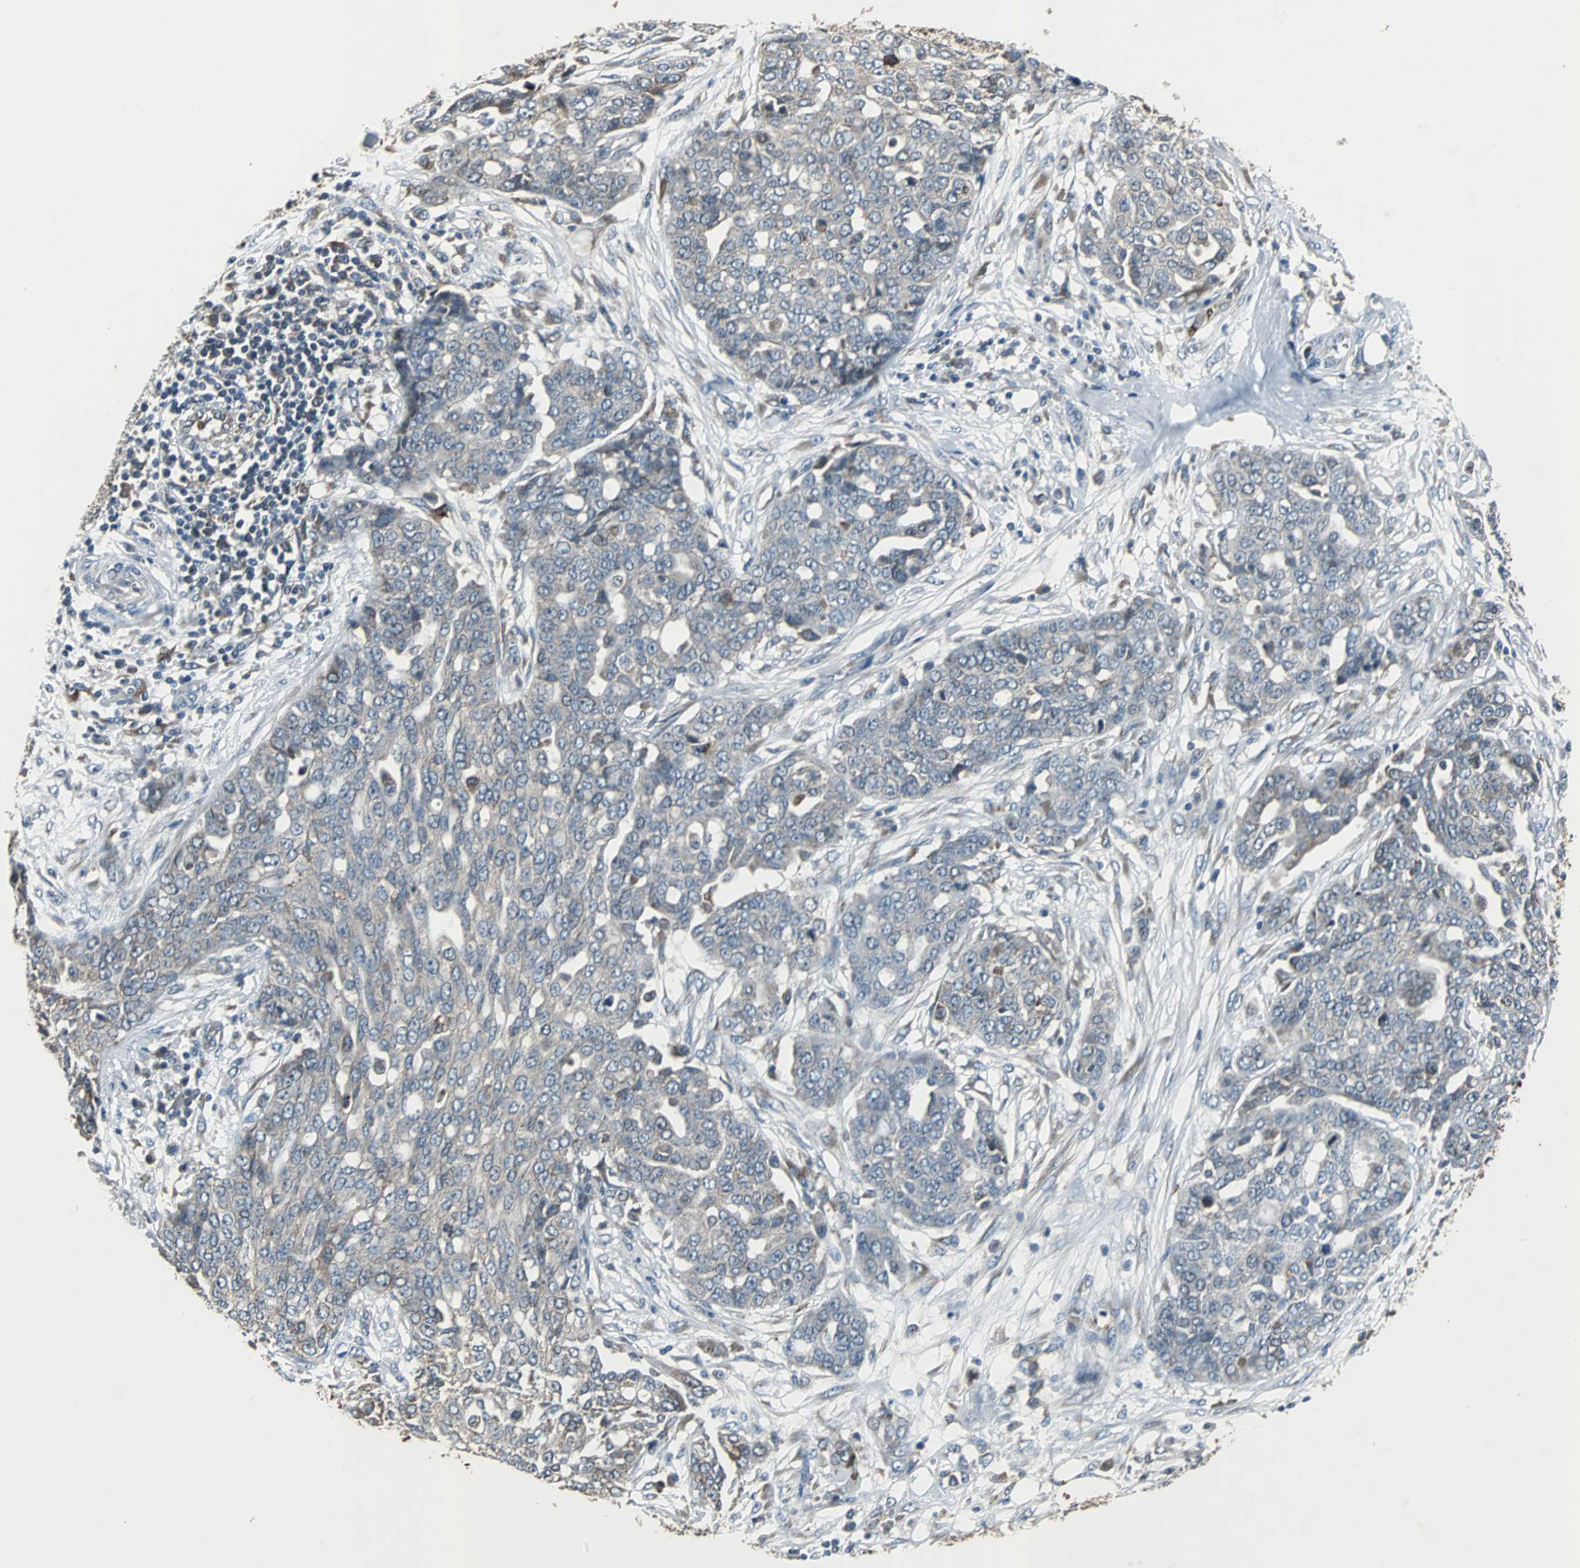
{"staining": {"intensity": "weak", "quantity": "<25%", "location": "cytoplasmic/membranous"}, "tissue": "ovarian cancer", "cell_type": "Tumor cells", "image_type": "cancer", "snomed": [{"axis": "morphology", "description": "Cystadenocarcinoma, serous, NOS"}, {"axis": "topography", "description": "Soft tissue"}, {"axis": "topography", "description": "Ovary"}], "caption": "Immunohistochemical staining of human ovarian cancer shows no significant positivity in tumor cells.", "gene": "SOS1", "patient": {"sex": "female", "age": 57}}